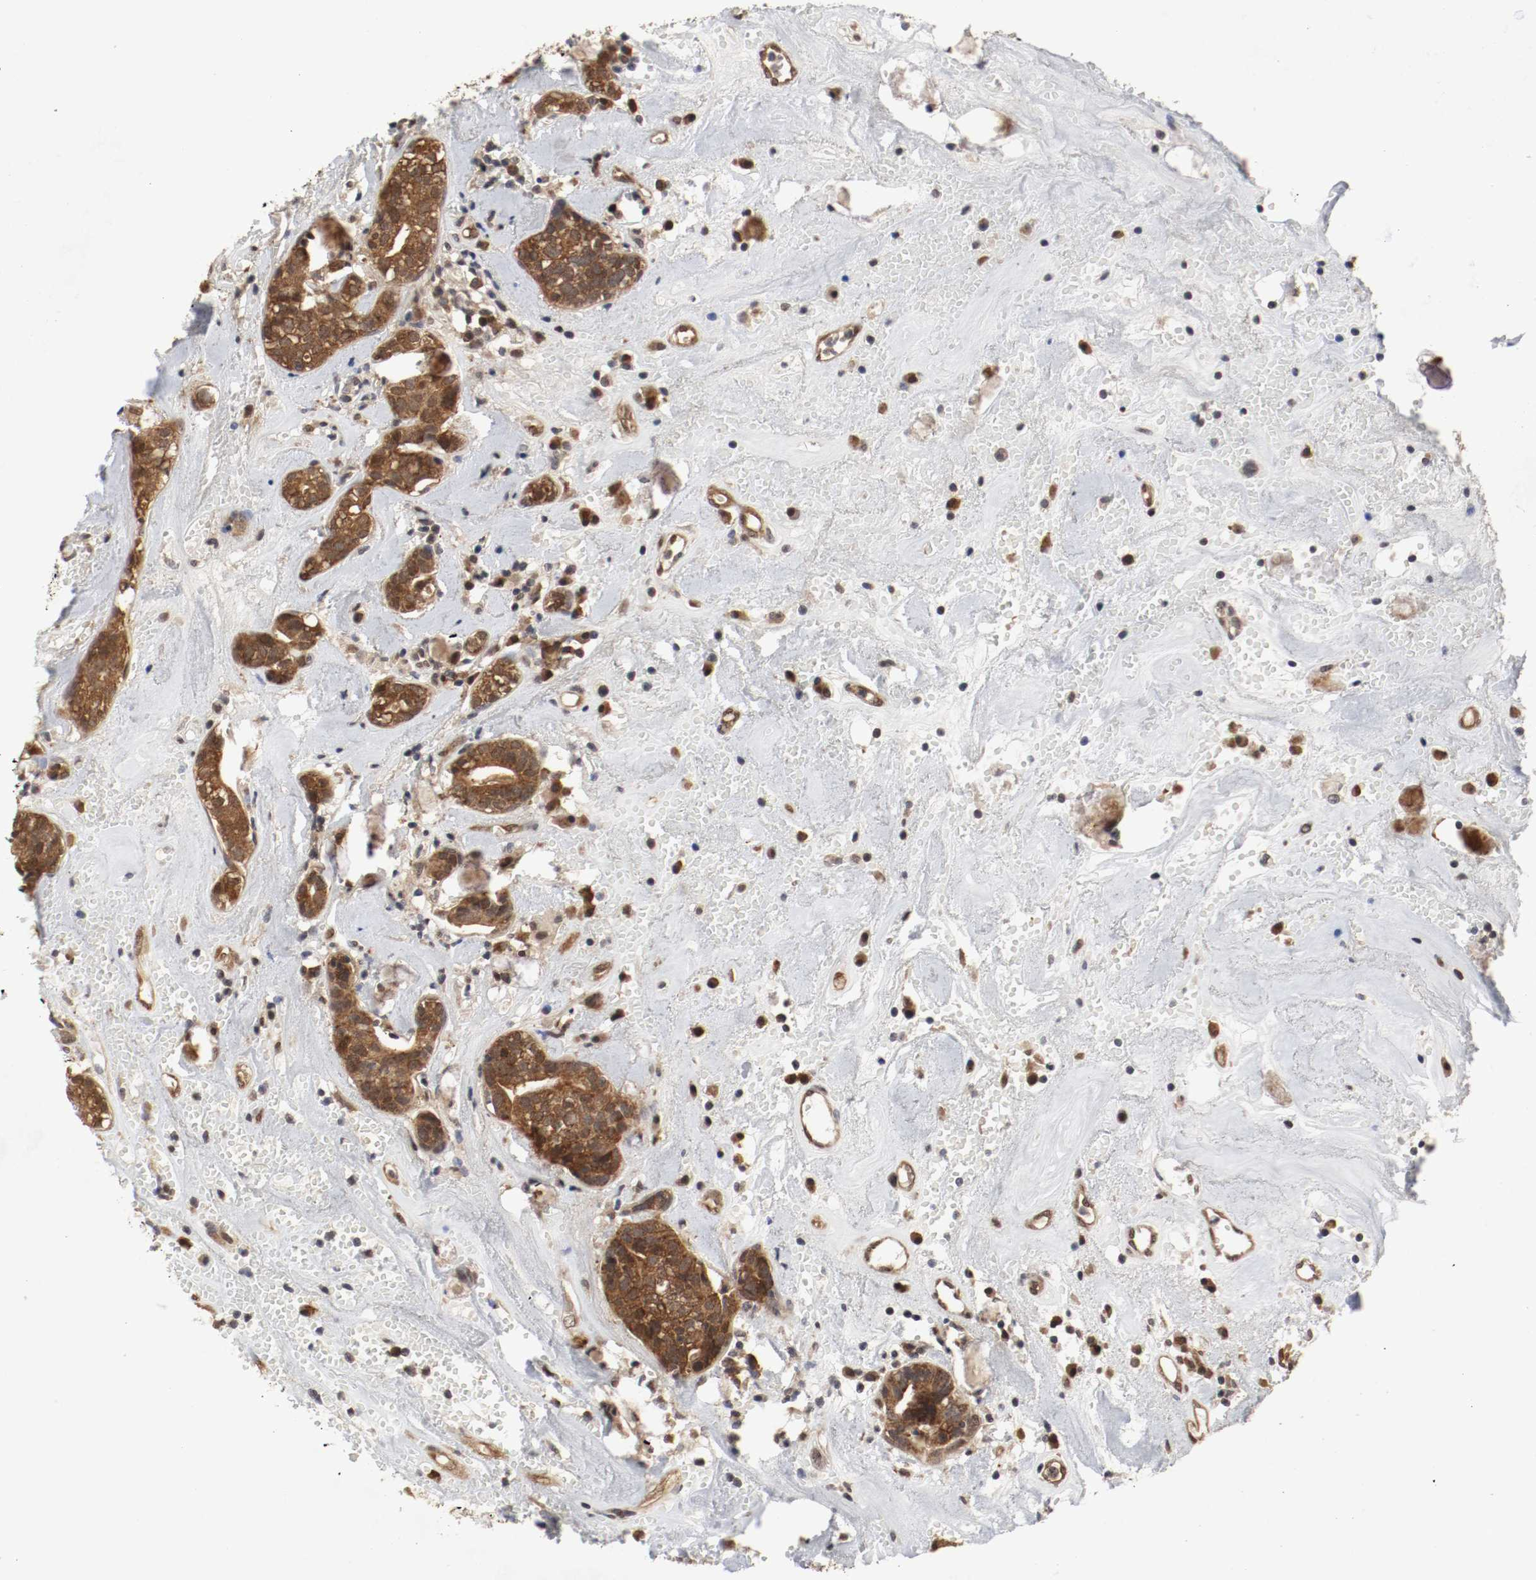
{"staining": {"intensity": "moderate", "quantity": ">75%", "location": "cytoplasmic/membranous,nuclear"}, "tissue": "head and neck cancer", "cell_type": "Tumor cells", "image_type": "cancer", "snomed": [{"axis": "morphology", "description": "Adenocarcinoma, NOS"}, {"axis": "topography", "description": "Salivary gland"}, {"axis": "topography", "description": "Head-Neck"}], "caption": "Protein staining by immunohistochemistry (IHC) exhibits moderate cytoplasmic/membranous and nuclear staining in about >75% of tumor cells in adenocarcinoma (head and neck).", "gene": "AFG3L2", "patient": {"sex": "female", "age": 65}}